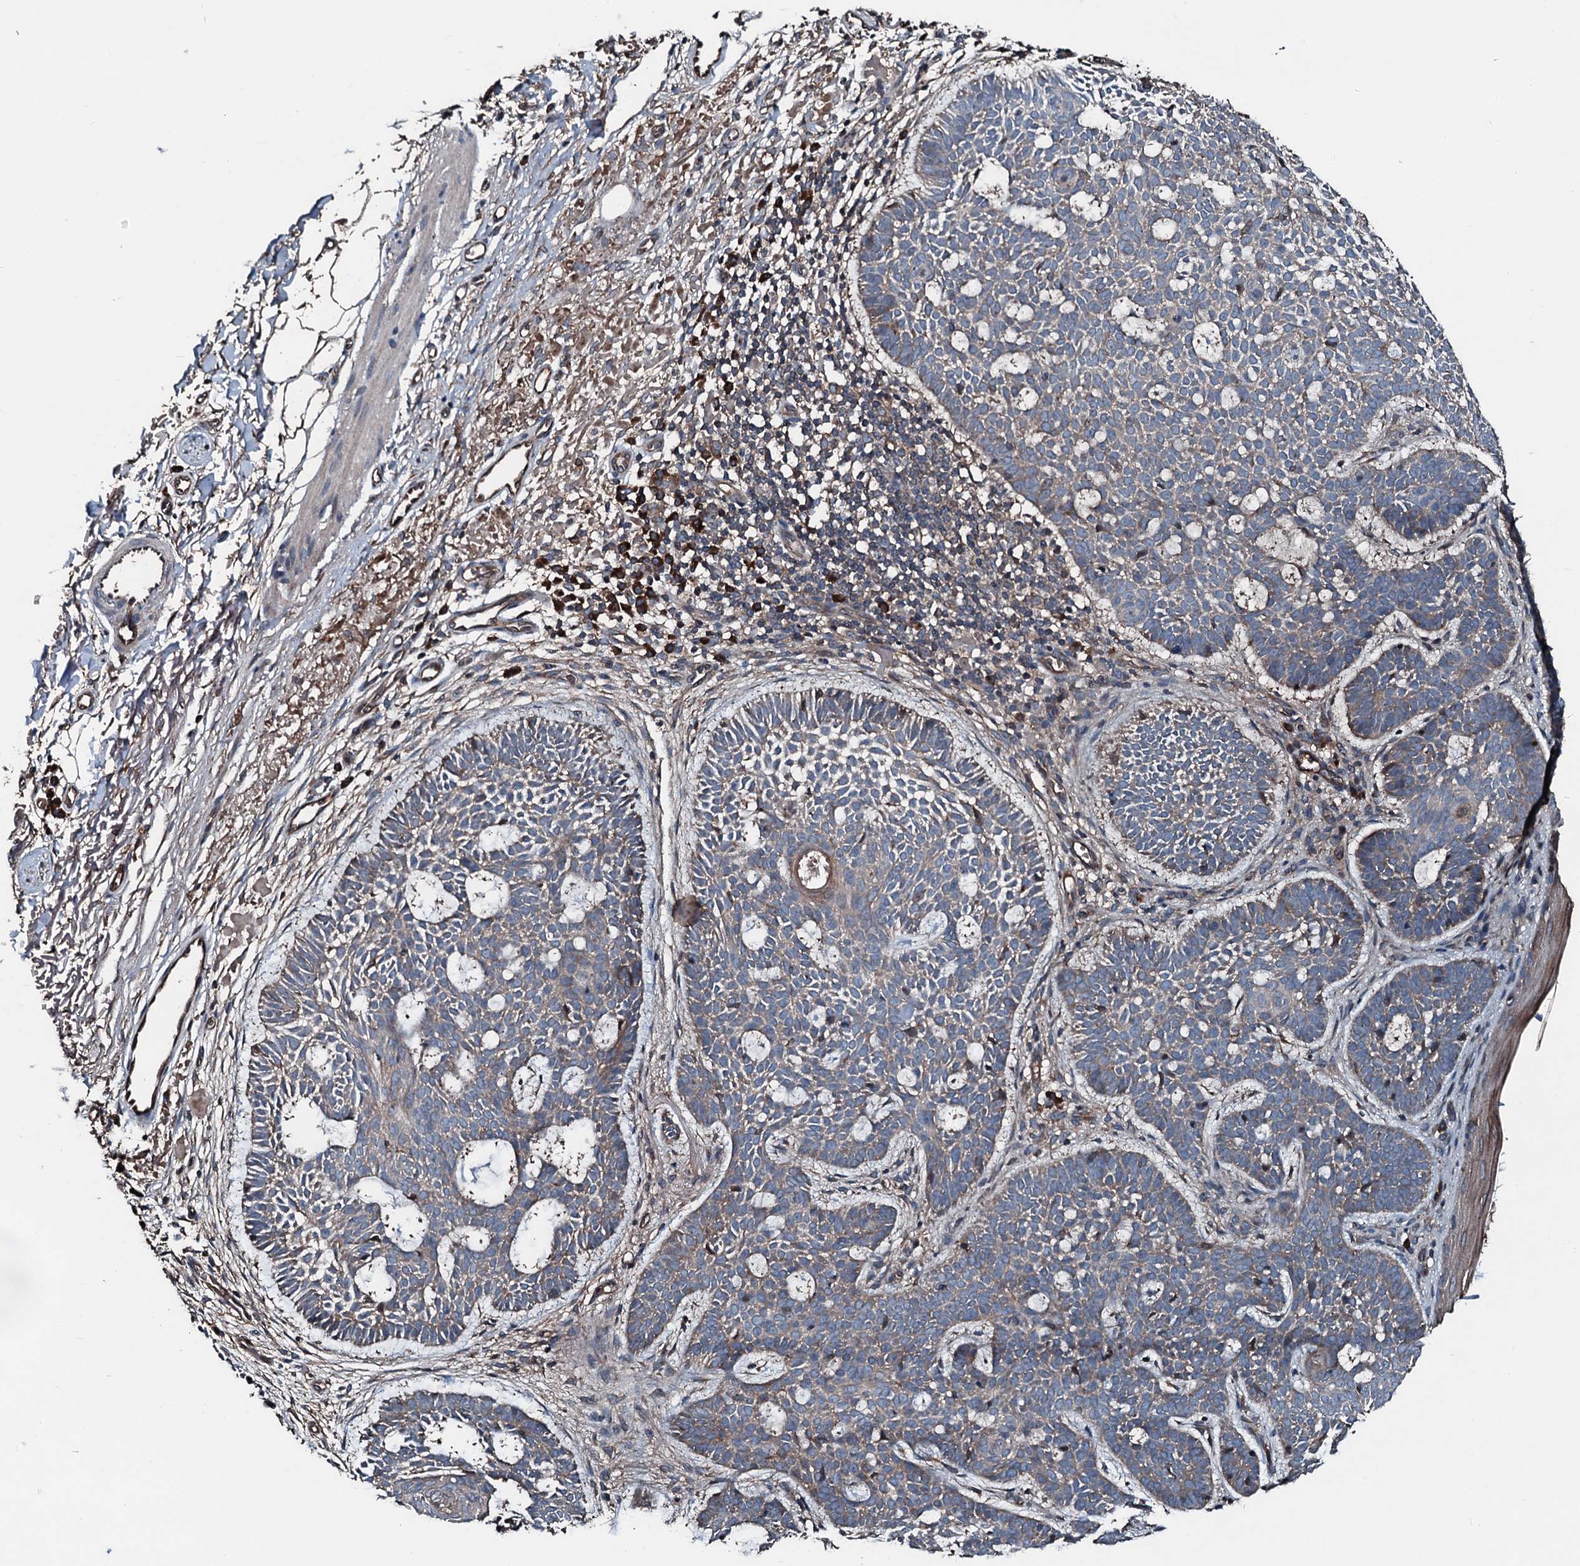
{"staining": {"intensity": "weak", "quantity": "25%-75%", "location": "cytoplasmic/membranous"}, "tissue": "skin cancer", "cell_type": "Tumor cells", "image_type": "cancer", "snomed": [{"axis": "morphology", "description": "Basal cell carcinoma"}, {"axis": "topography", "description": "Skin"}], "caption": "This photomicrograph shows skin basal cell carcinoma stained with IHC to label a protein in brown. The cytoplasmic/membranous of tumor cells show weak positivity for the protein. Nuclei are counter-stained blue.", "gene": "AARS1", "patient": {"sex": "male", "age": 85}}